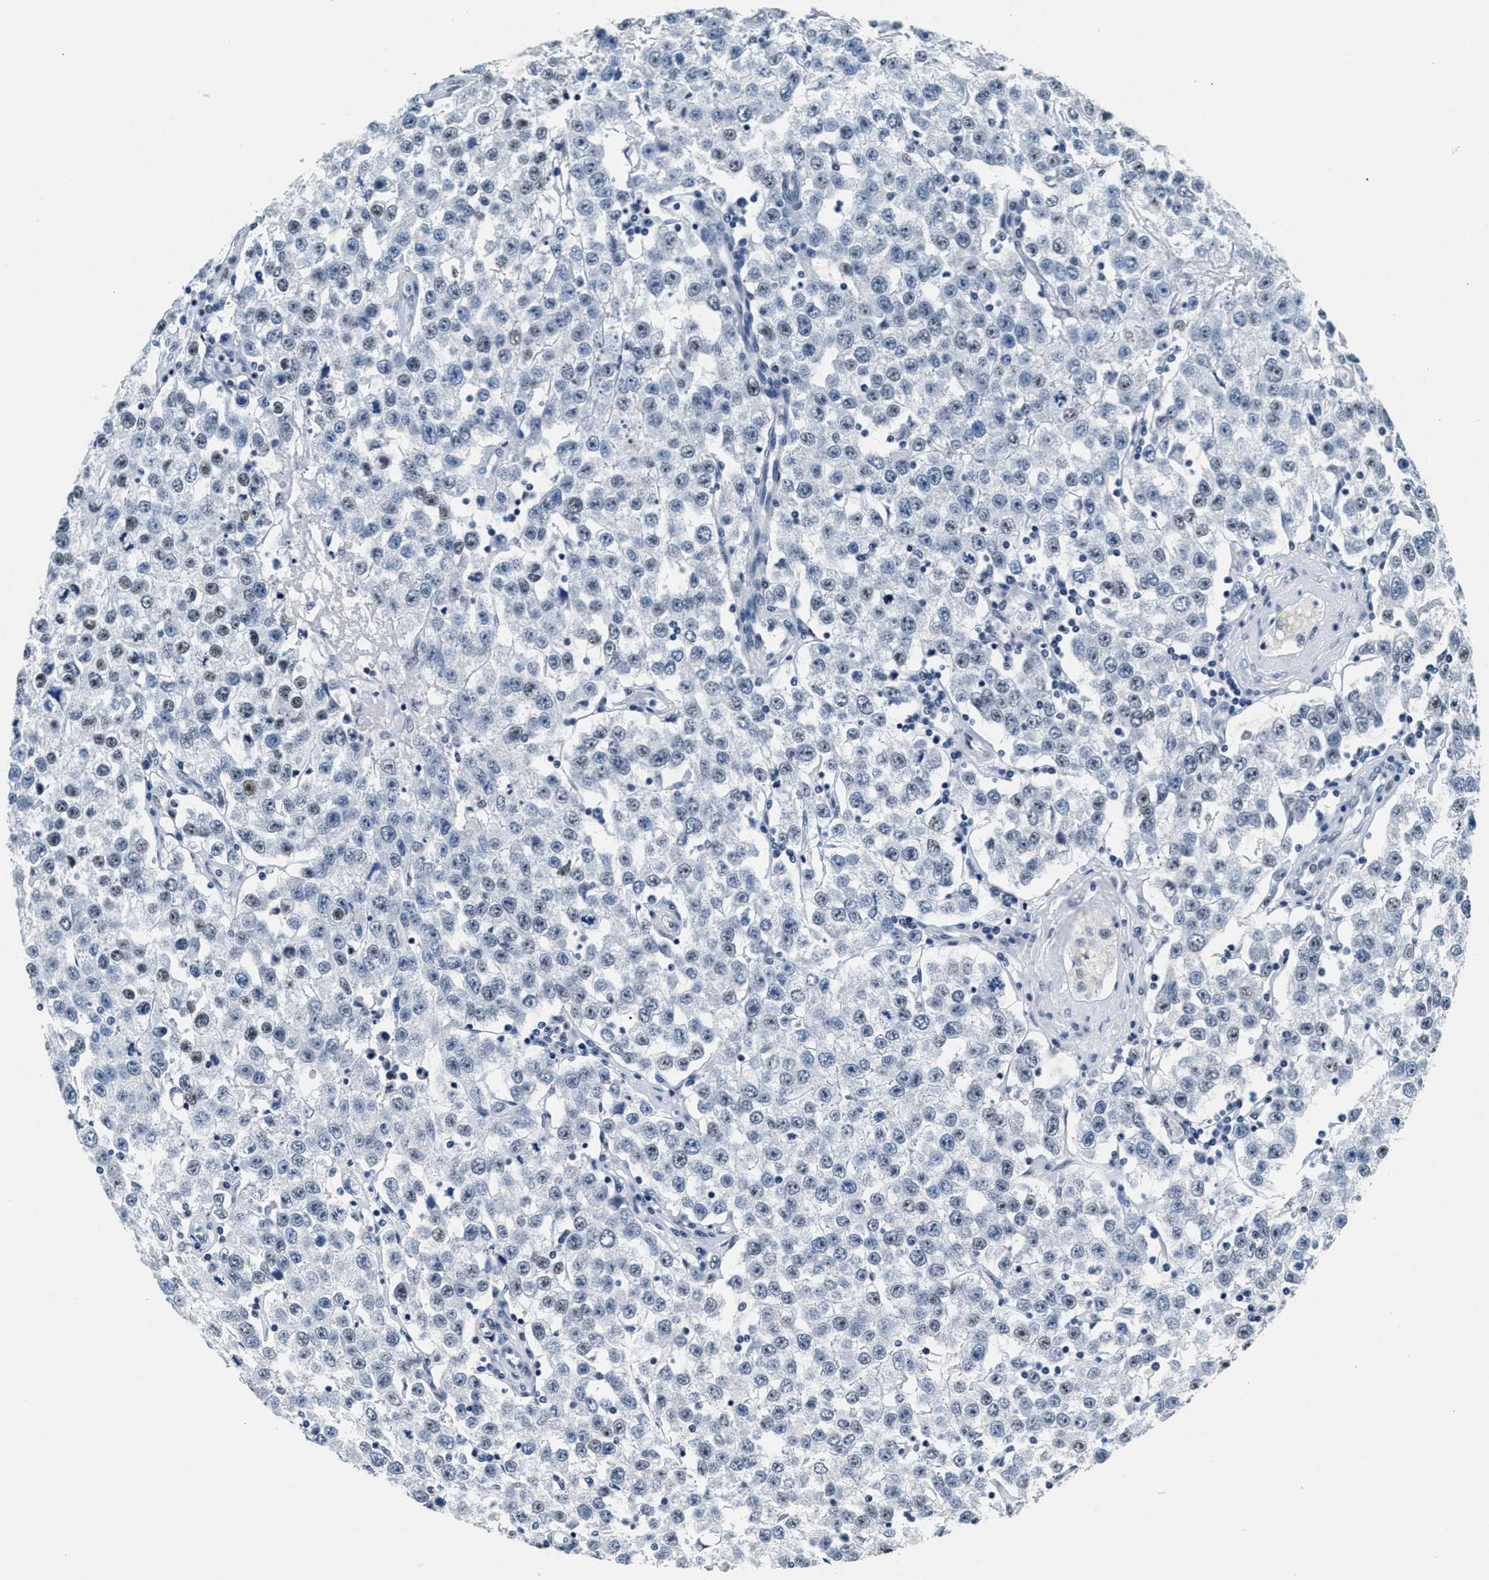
{"staining": {"intensity": "moderate", "quantity": "25%-75%", "location": "nuclear"}, "tissue": "testis cancer", "cell_type": "Tumor cells", "image_type": "cancer", "snomed": [{"axis": "morphology", "description": "Seminoma, NOS"}, {"axis": "topography", "description": "Testis"}], "caption": "Testis cancer stained for a protein exhibits moderate nuclear positivity in tumor cells.", "gene": "RAD50", "patient": {"sex": "male", "age": 52}}